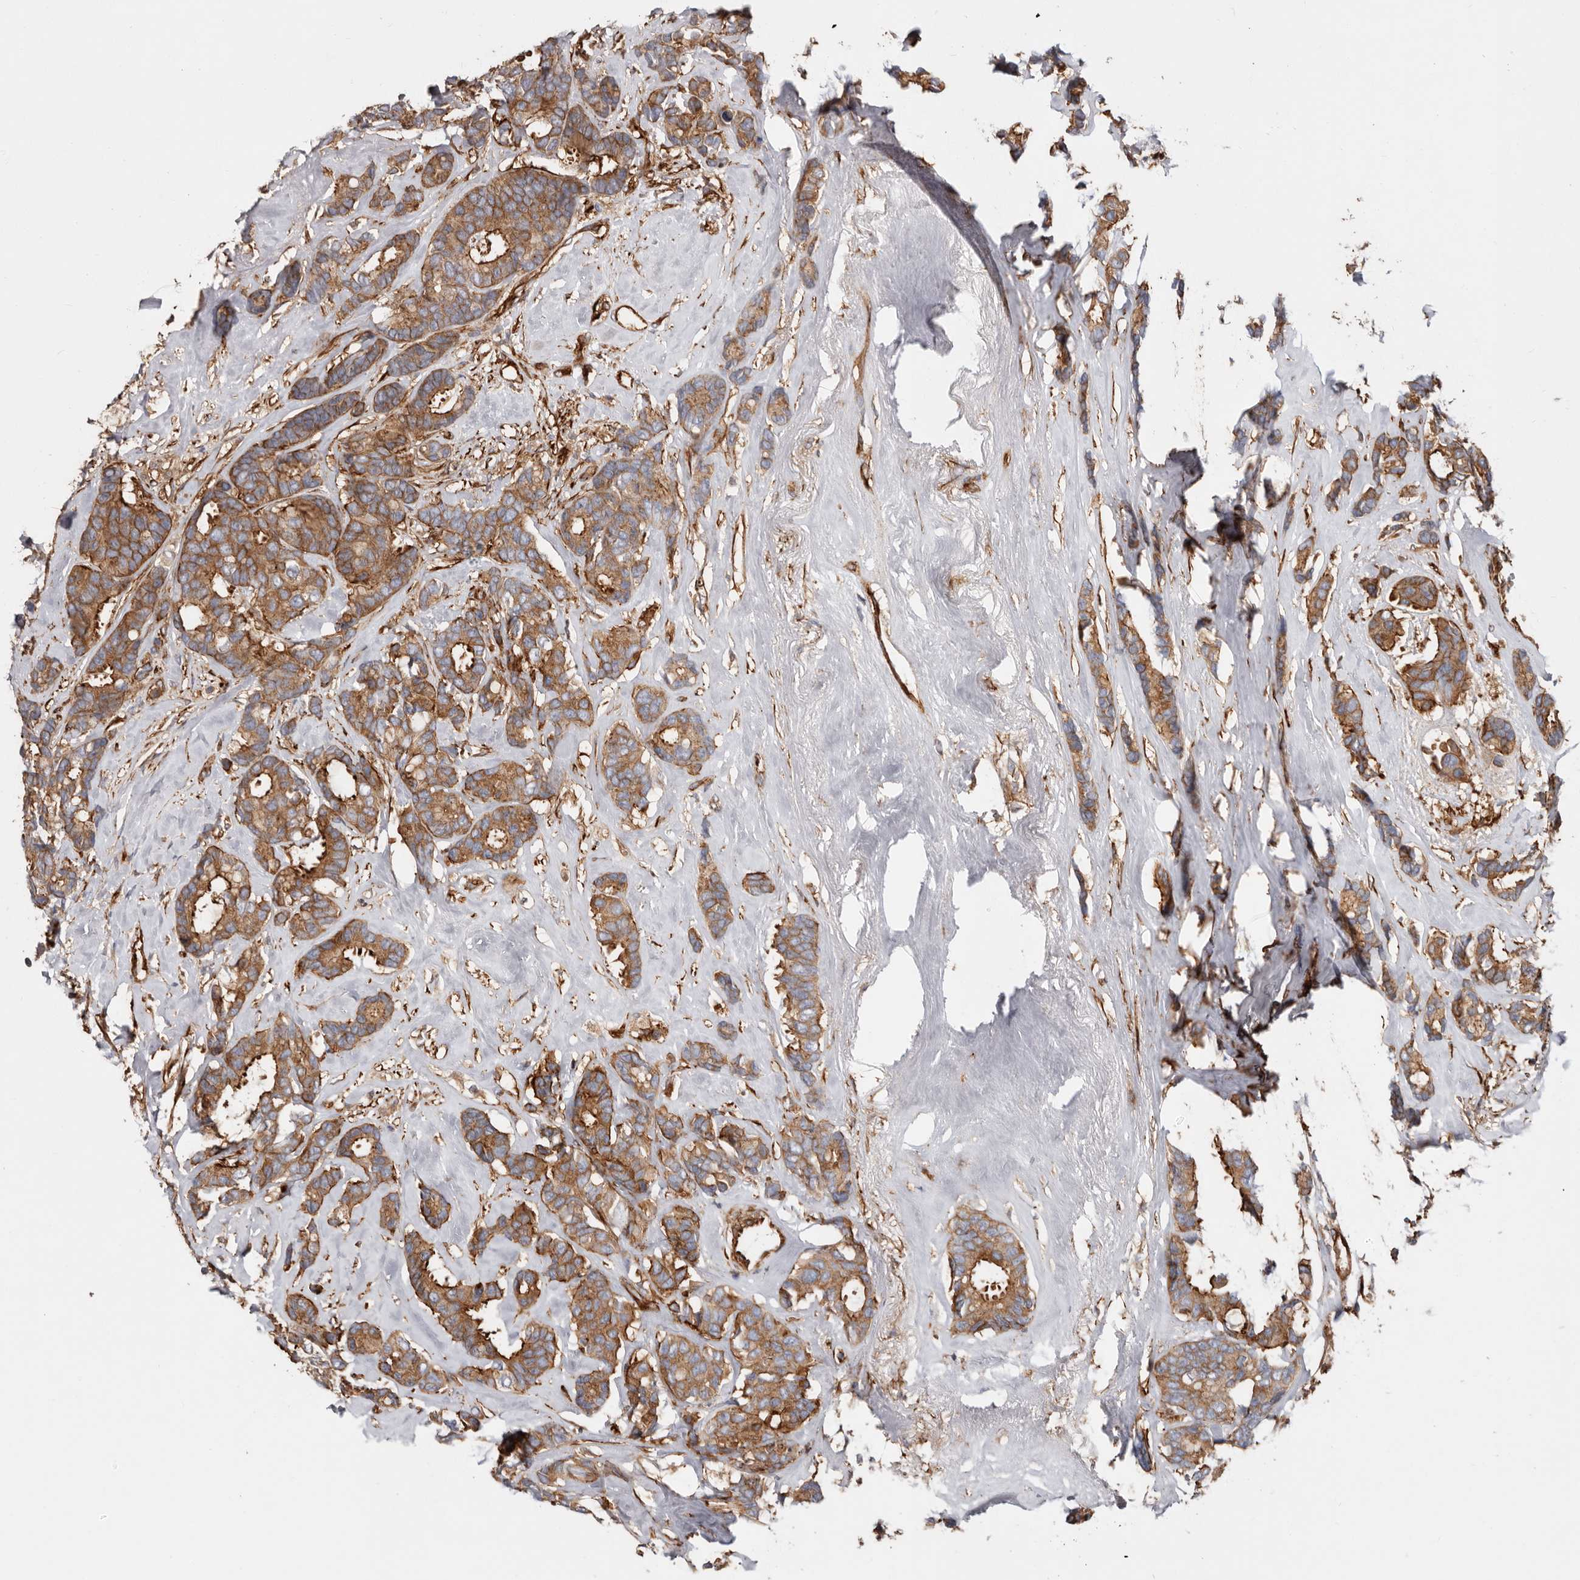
{"staining": {"intensity": "strong", "quantity": ">75%", "location": "cytoplasmic/membranous"}, "tissue": "breast cancer", "cell_type": "Tumor cells", "image_type": "cancer", "snomed": [{"axis": "morphology", "description": "Duct carcinoma"}, {"axis": "topography", "description": "Breast"}], "caption": "The immunohistochemical stain shows strong cytoplasmic/membranous expression in tumor cells of infiltrating ductal carcinoma (breast) tissue.", "gene": "TMC7", "patient": {"sex": "female", "age": 87}}